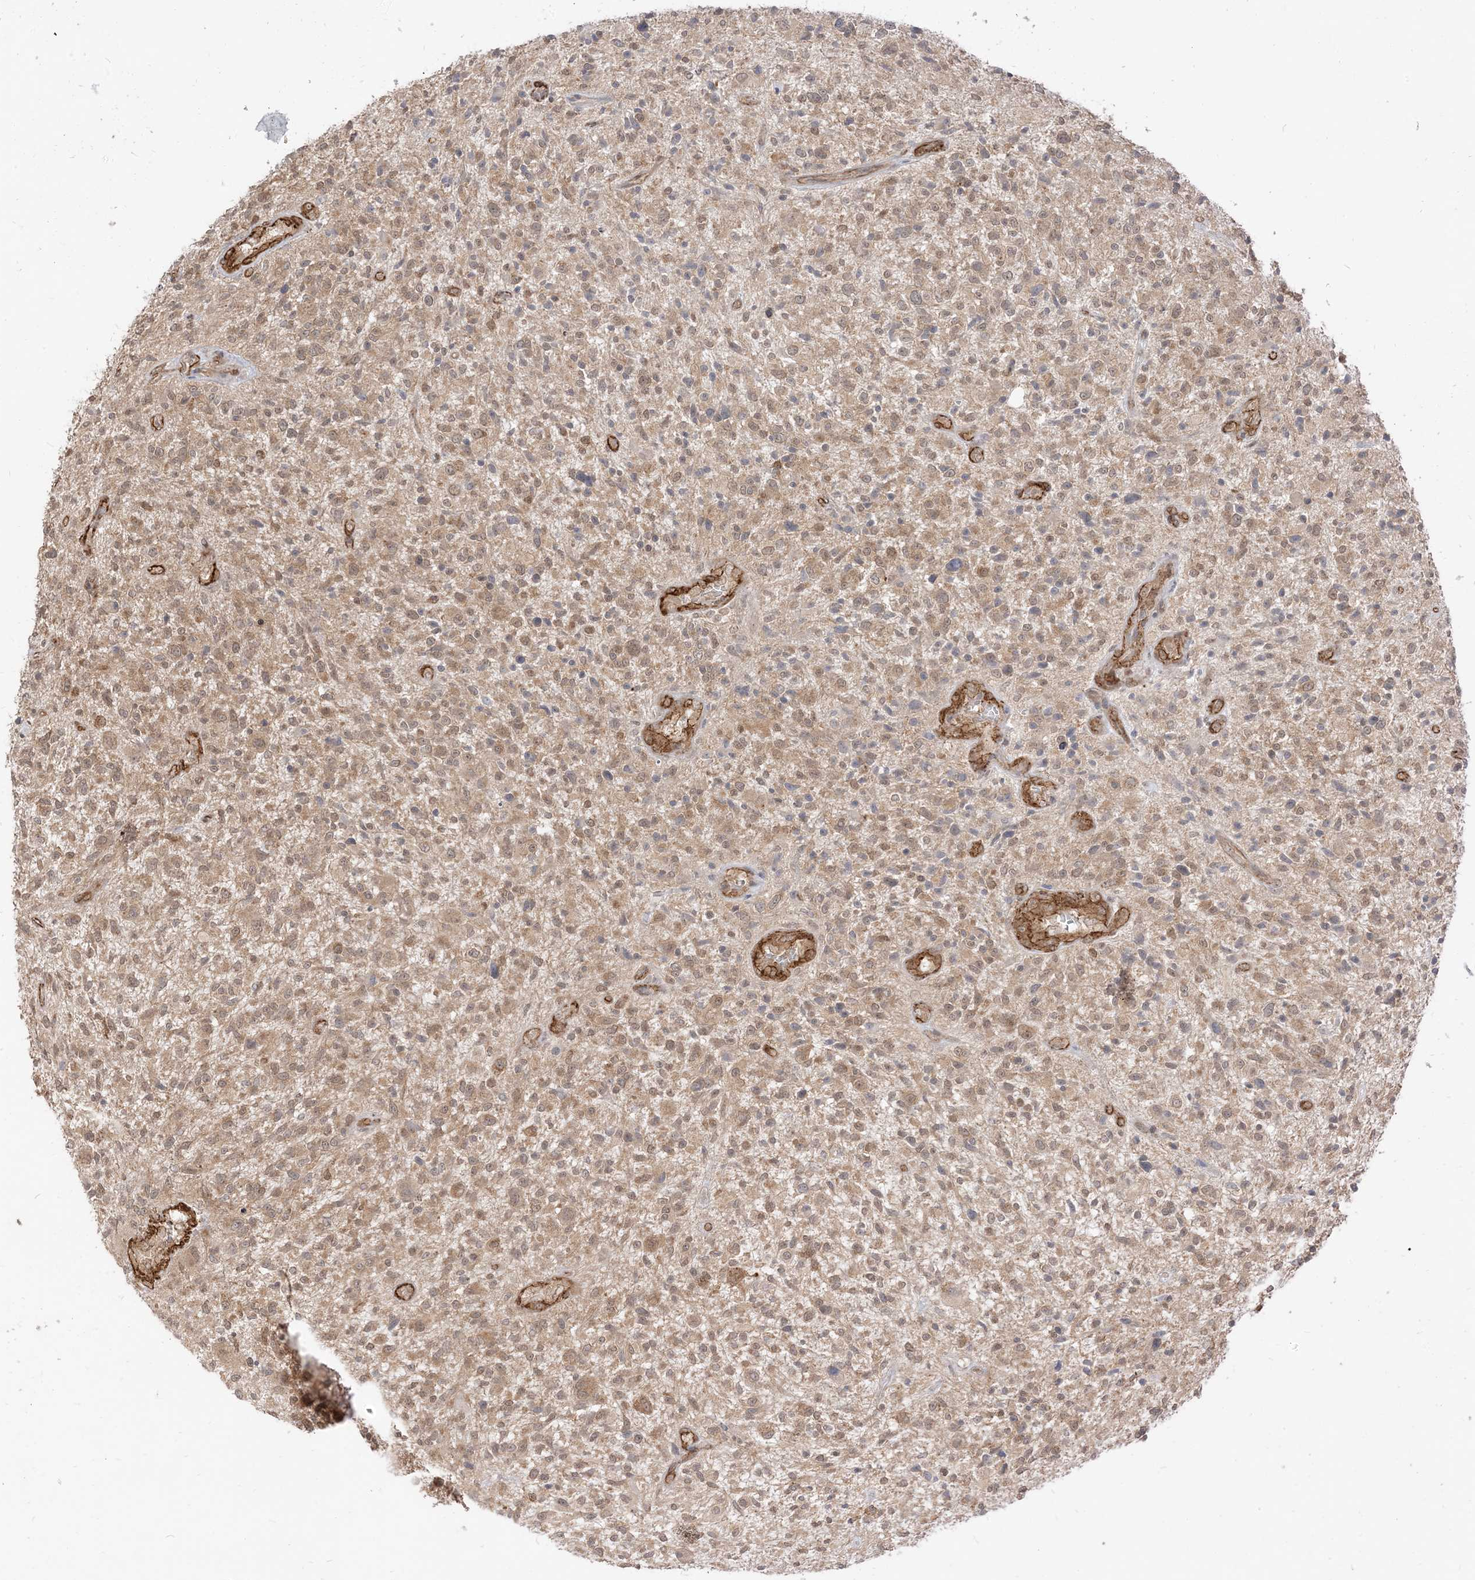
{"staining": {"intensity": "weak", "quantity": ">75%", "location": "cytoplasmic/membranous,nuclear"}, "tissue": "glioma", "cell_type": "Tumor cells", "image_type": "cancer", "snomed": [{"axis": "morphology", "description": "Glioma, malignant, High grade"}, {"axis": "topography", "description": "Brain"}], "caption": "Malignant high-grade glioma stained with a protein marker displays weak staining in tumor cells.", "gene": "TBCC", "patient": {"sex": "male", "age": 47}}